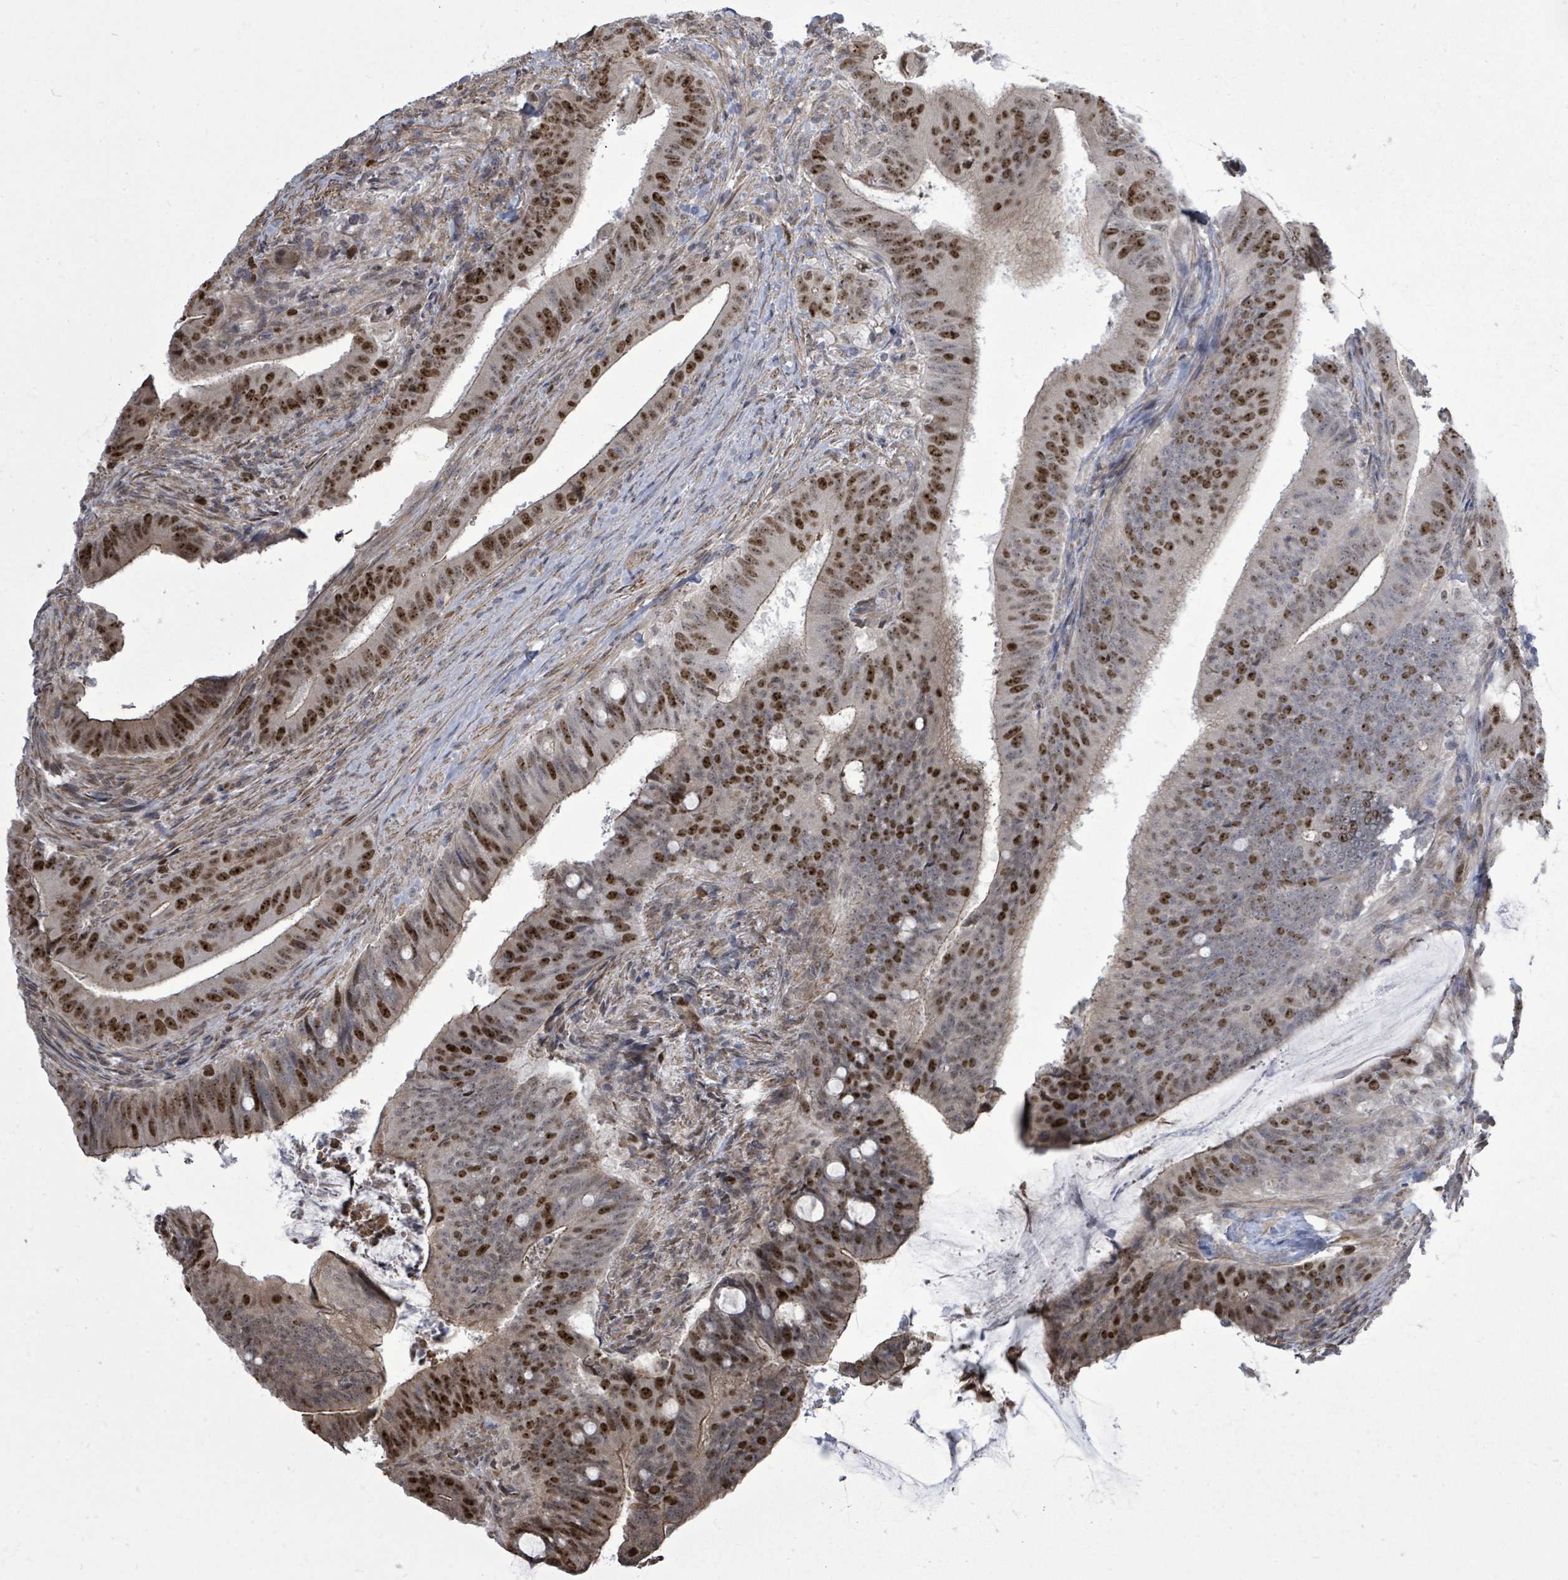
{"staining": {"intensity": "strong", "quantity": "25%-75%", "location": "nuclear"}, "tissue": "colorectal cancer", "cell_type": "Tumor cells", "image_type": "cancer", "snomed": [{"axis": "morphology", "description": "Adenocarcinoma, NOS"}, {"axis": "topography", "description": "Colon"}], "caption": "There is high levels of strong nuclear positivity in tumor cells of colorectal adenocarcinoma, as demonstrated by immunohistochemical staining (brown color).", "gene": "PAPSS1", "patient": {"sex": "female", "age": 43}}